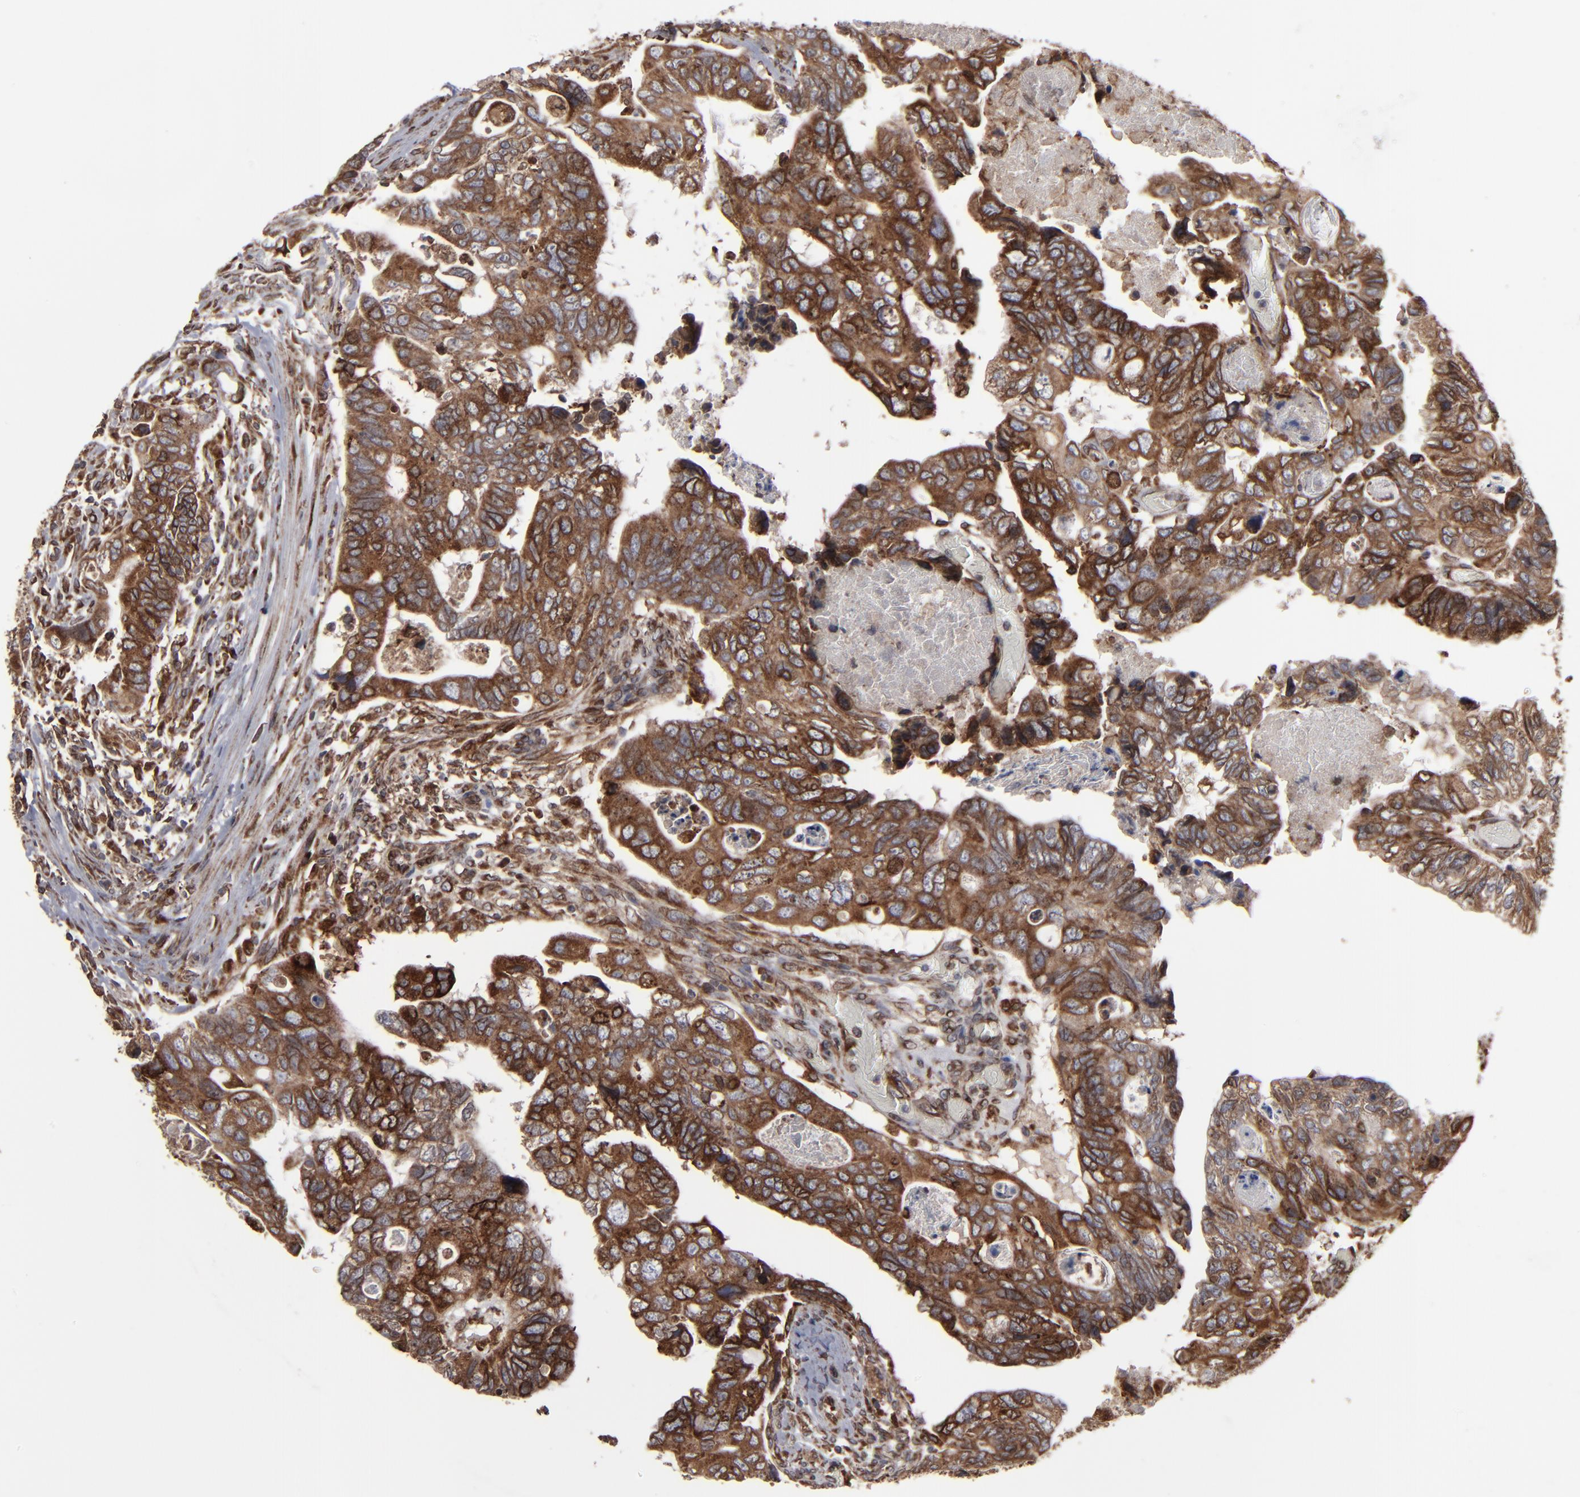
{"staining": {"intensity": "strong", "quantity": ">75%", "location": "cytoplasmic/membranous"}, "tissue": "colorectal cancer", "cell_type": "Tumor cells", "image_type": "cancer", "snomed": [{"axis": "morphology", "description": "Adenocarcinoma, NOS"}, {"axis": "topography", "description": "Rectum"}], "caption": "Strong cytoplasmic/membranous protein positivity is appreciated in approximately >75% of tumor cells in adenocarcinoma (colorectal).", "gene": "CNIH1", "patient": {"sex": "male", "age": 53}}